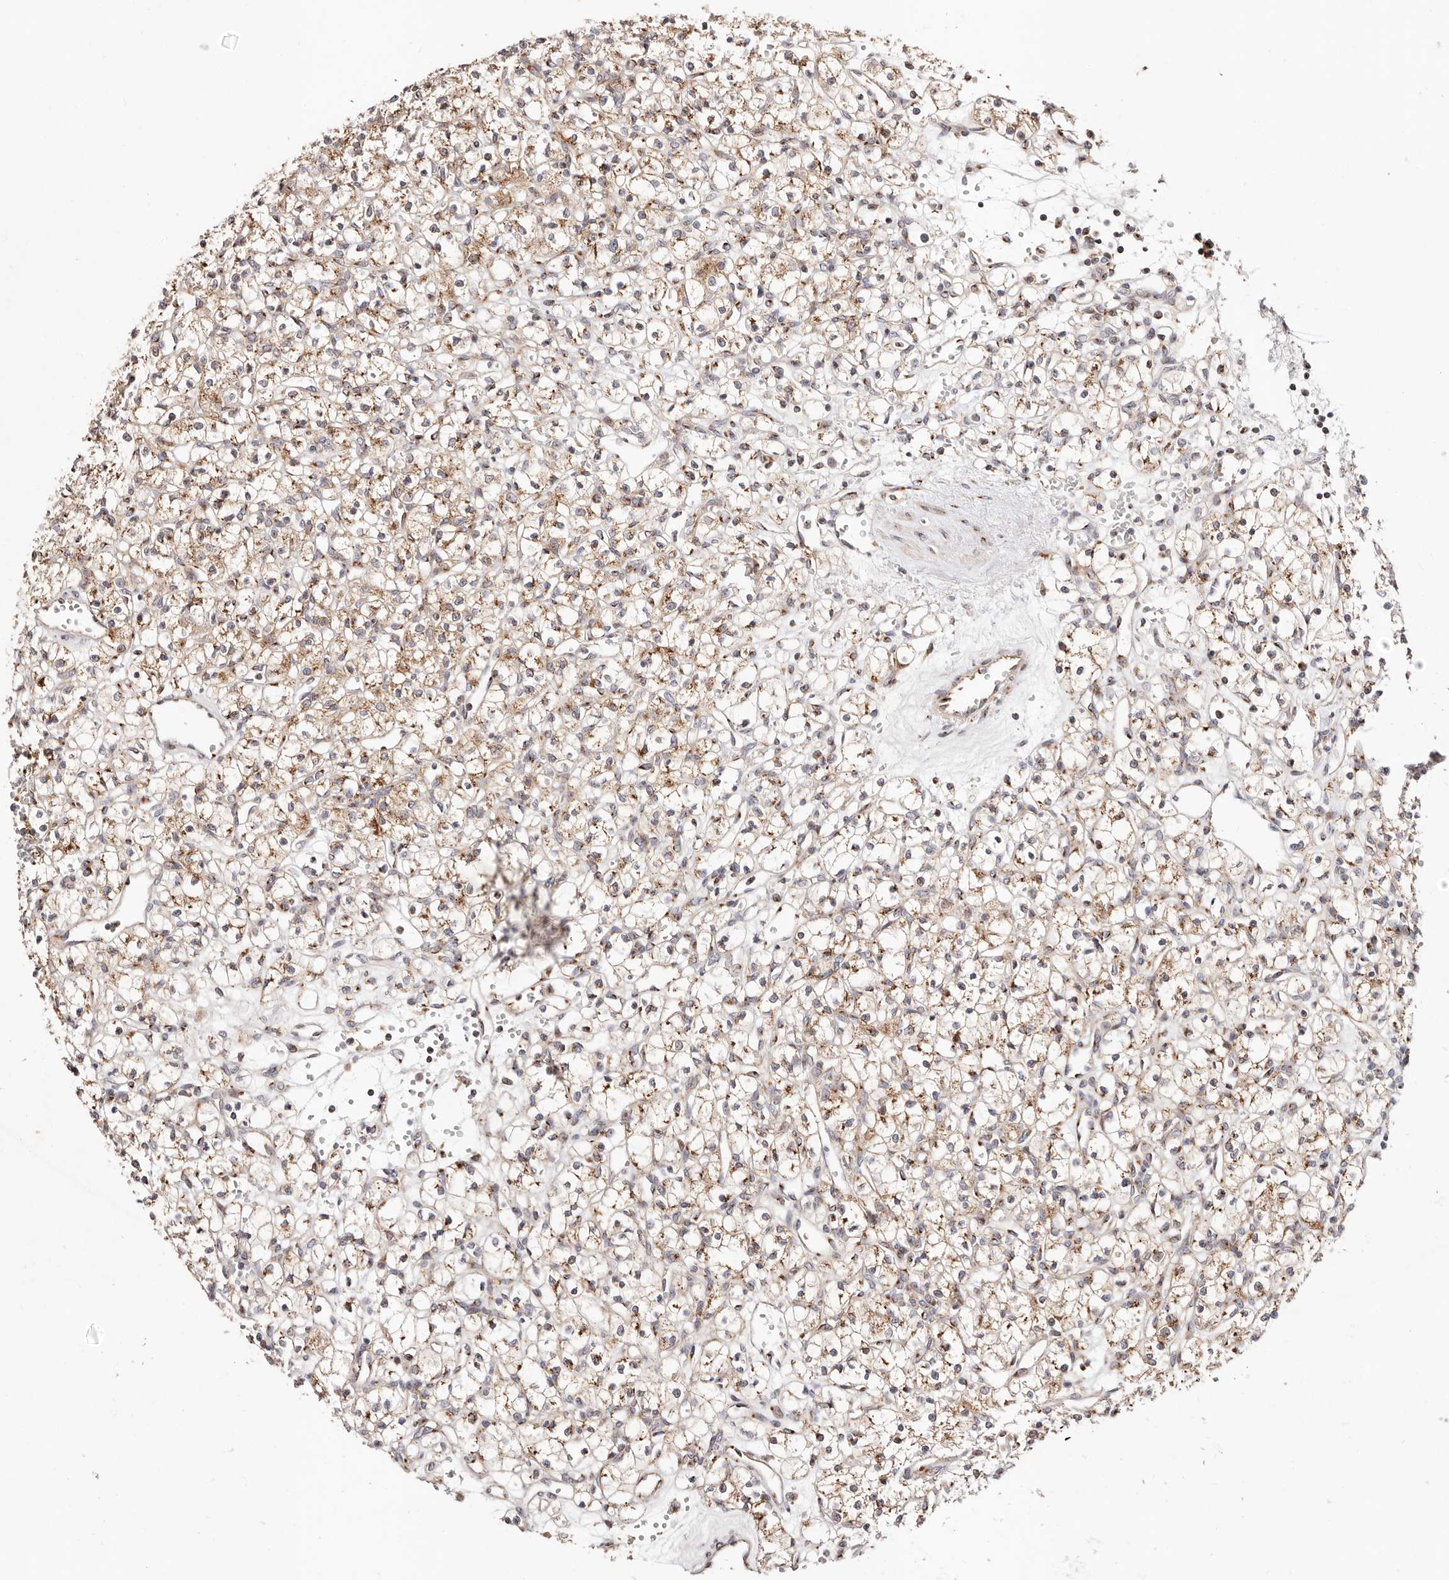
{"staining": {"intensity": "moderate", "quantity": "25%-75%", "location": "cytoplasmic/membranous"}, "tissue": "renal cancer", "cell_type": "Tumor cells", "image_type": "cancer", "snomed": [{"axis": "morphology", "description": "Adenocarcinoma, NOS"}, {"axis": "topography", "description": "Kidney"}], "caption": "DAB (3,3'-diaminobenzidine) immunohistochemical staining of renal cancer (adenocarcinoma) demonstrates moderate cytoplasmic/membranous protein expression in about 25%-75% of tumor cells.", "gene": "MAPK6", "patient": {"sex": "female", "age": 59}}